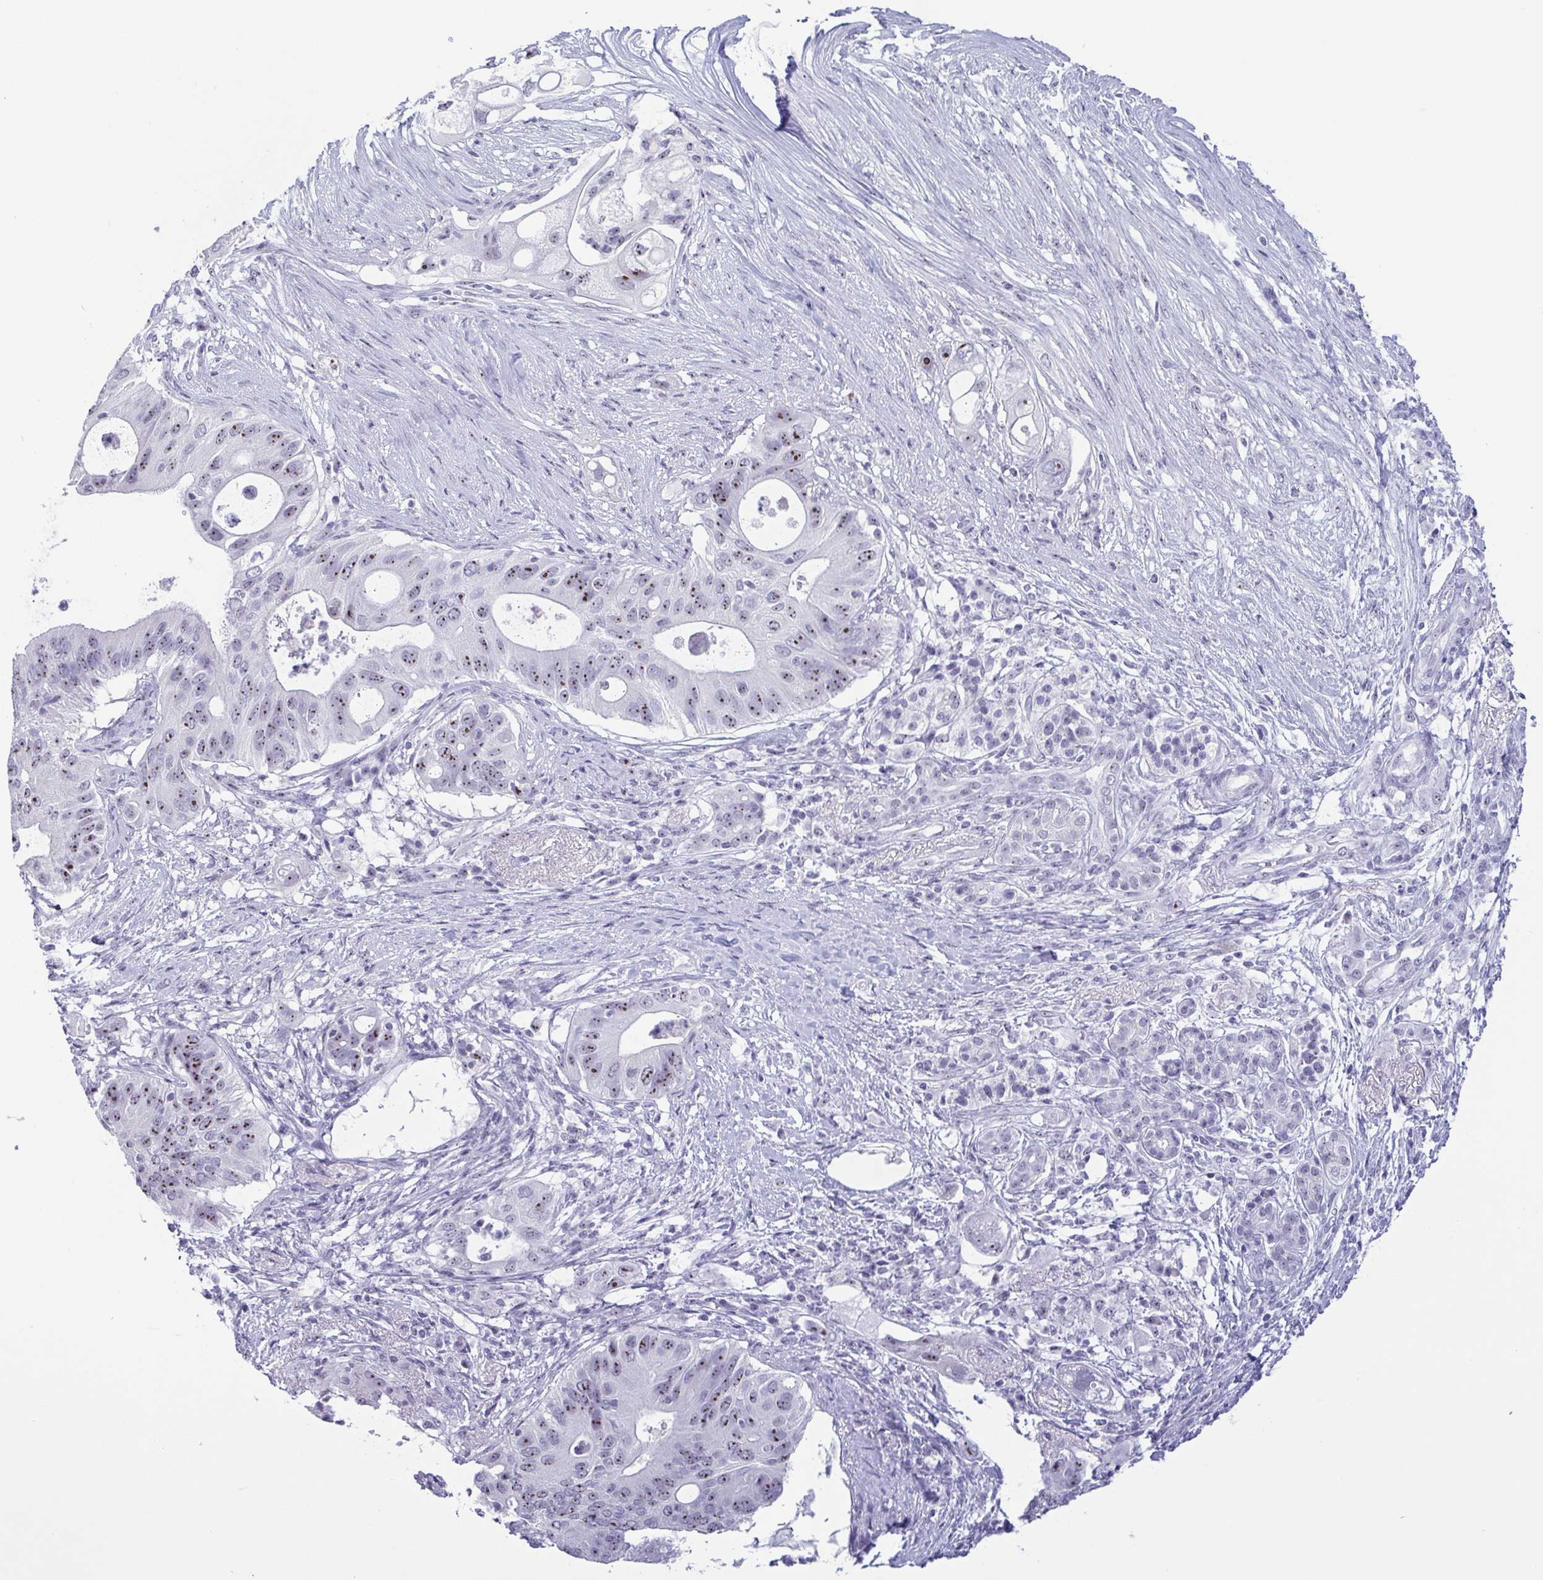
{"staining": {"intensity": "moderate", "quantity": "25%-75%", "location": "nuclear"}, "tissue": "pancreatic cancer", "cell_type": "Tumor cells", "image_type": "cancer", "snomed": [{"axis": "morphology", "description": "Adenocarcinoma, NOS"}, {"axis": "topography", "description": "Pancreas"}], "caption": "IHC histopathology image of neoplastic tissue: pancreatic cancer (adenocarcinoma) stained using immunohistochemistry (IHC) exhibits medium levels of moderate protein expression localized specifically in the nuclear of tumor cells, appearing as a nuclear brown color.", "gene": "BZW1", "patient": {"sex": "female", "age": 72}}